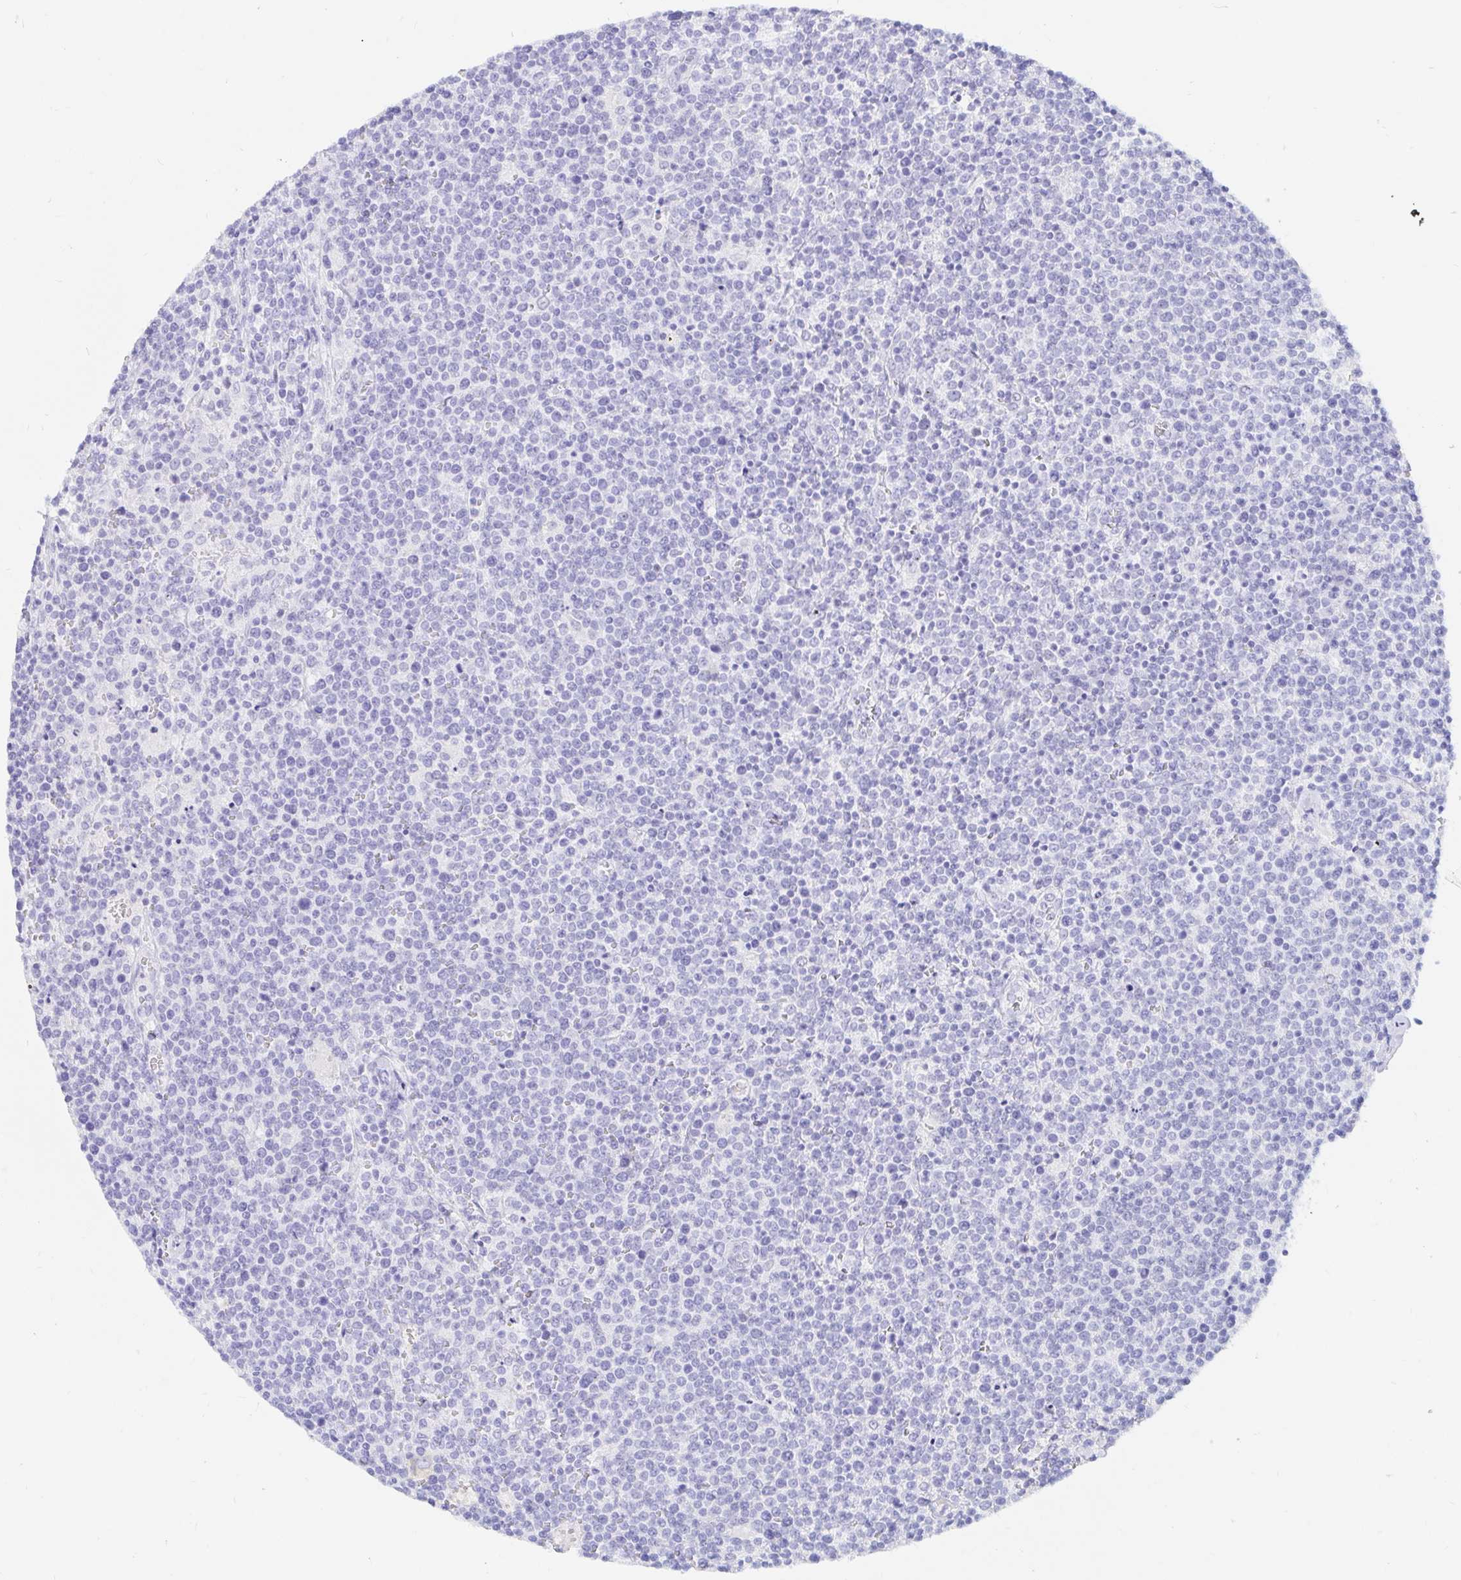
{"staining": {"intensity": "negative", "quantity": "none", "location": "none"}, "tissue": "lymphoma", "cell_type": "Tumor cells", "image_type": "cancer", "snomed": [{"axis": "morphology", "description": "Malignant lymphoma, non-Hodgkin's type, High grade"}, {"axis": "topography", "description": "Lymph node"}], "caption": "Immunohistochemistry (IHC) photomicrograph of human lymphoma stained for a protein (brown), which exhibits no staining in tumor cells.", "gene": "OR6T1", "patient": {"sex": "male", "age": 61}}